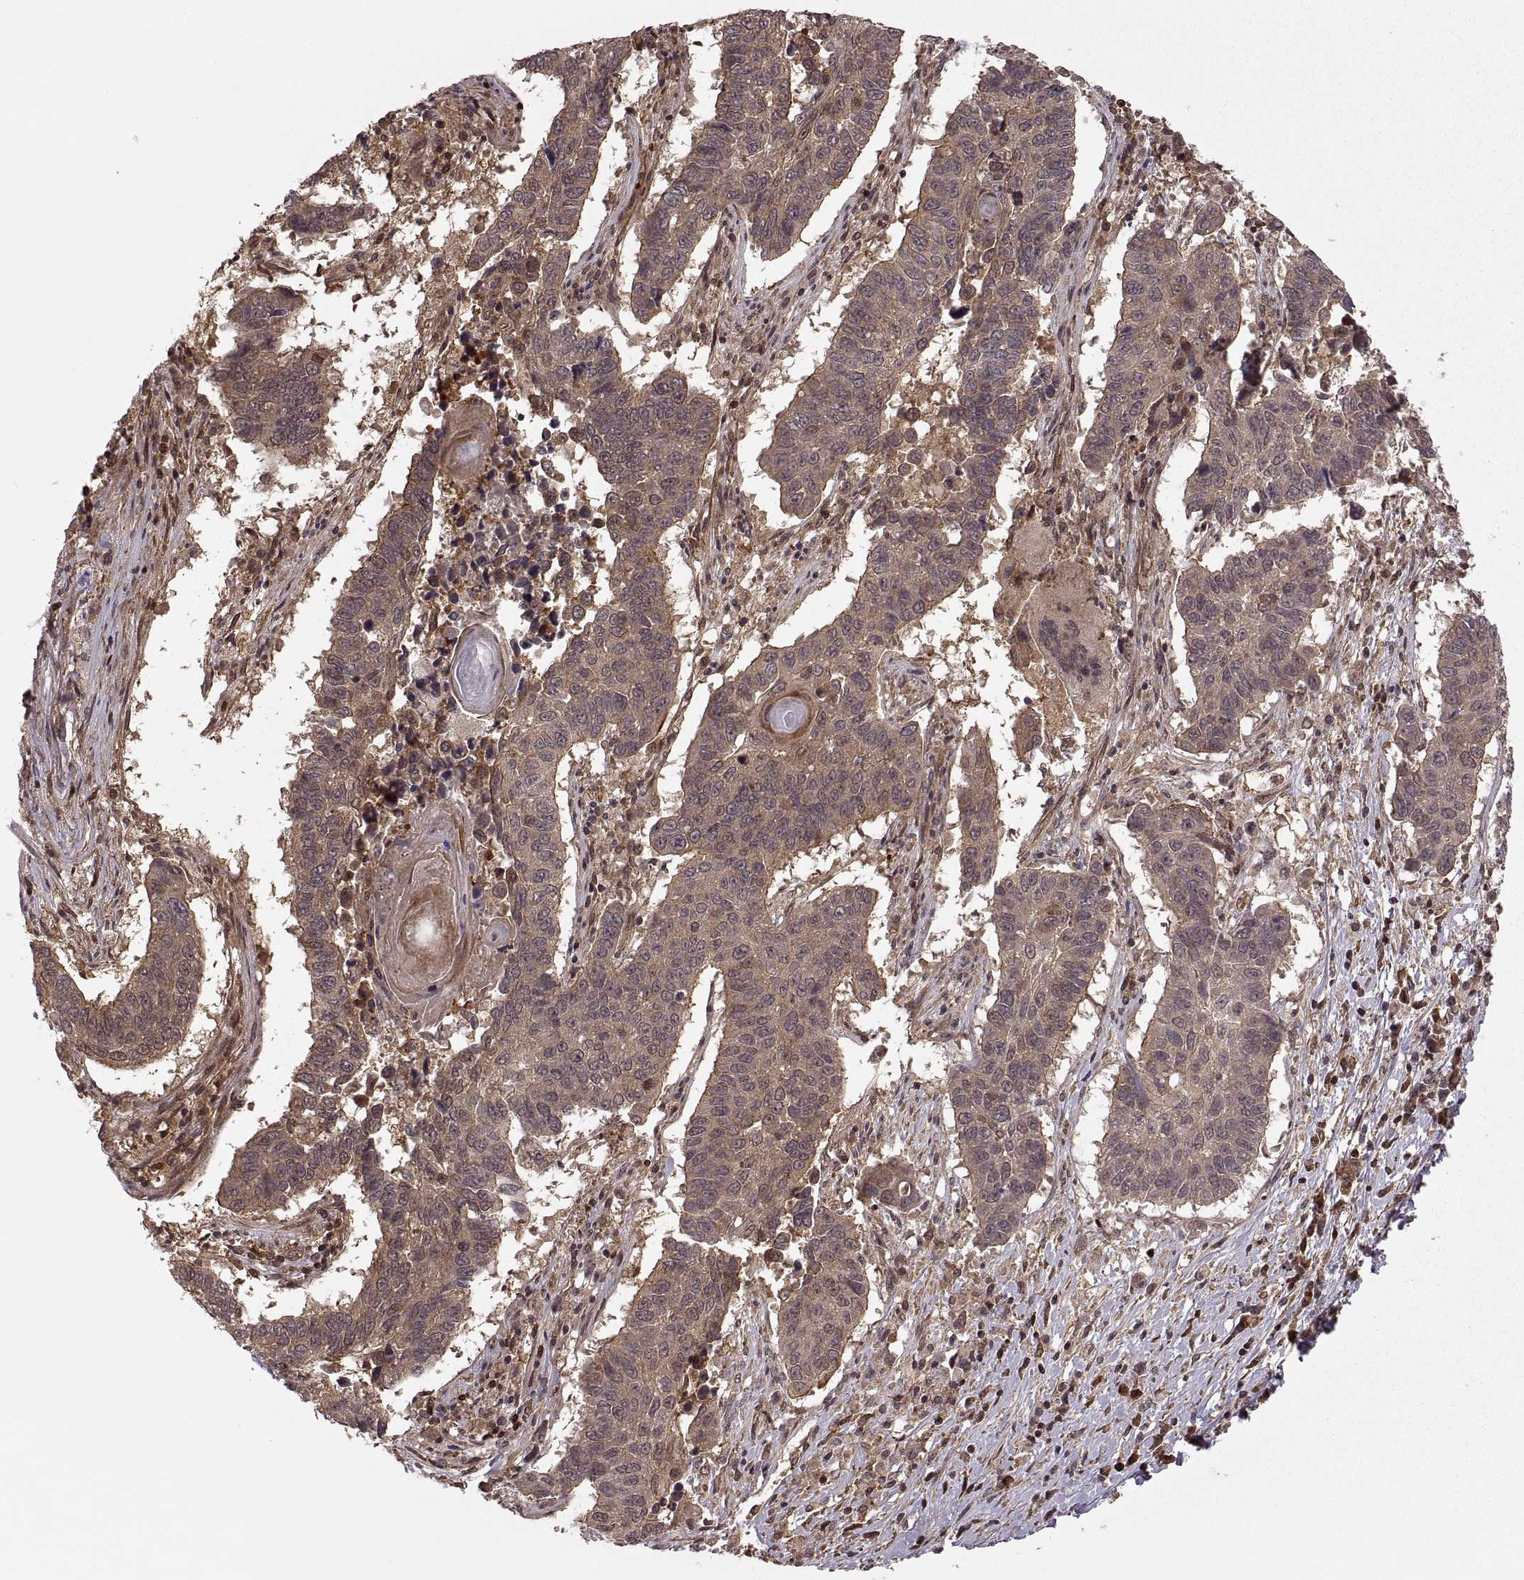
{"staining": {"intensity": "moderate", "quantity": ">75%", "location": "cytoplasmic/membranous"}, "tissue": "lung cancer", "cell_type": "Tumor cells", "image_type": "cancer", "snomed": [{"axis": "morphology", "description": "Squamous cell carcinoma, NOS"}, {"axis": "topography", "description": "Lung"}], "caption": "This micrograph reveals immunohistochemistry staining of lung cancer (squamous cell carcinoma), with medium moderate cytoplasmic/membranous positivity in approximately >75% of tumor cells.", "gene": "DEDD", "patient": {"sex": "male", "age": 73}}